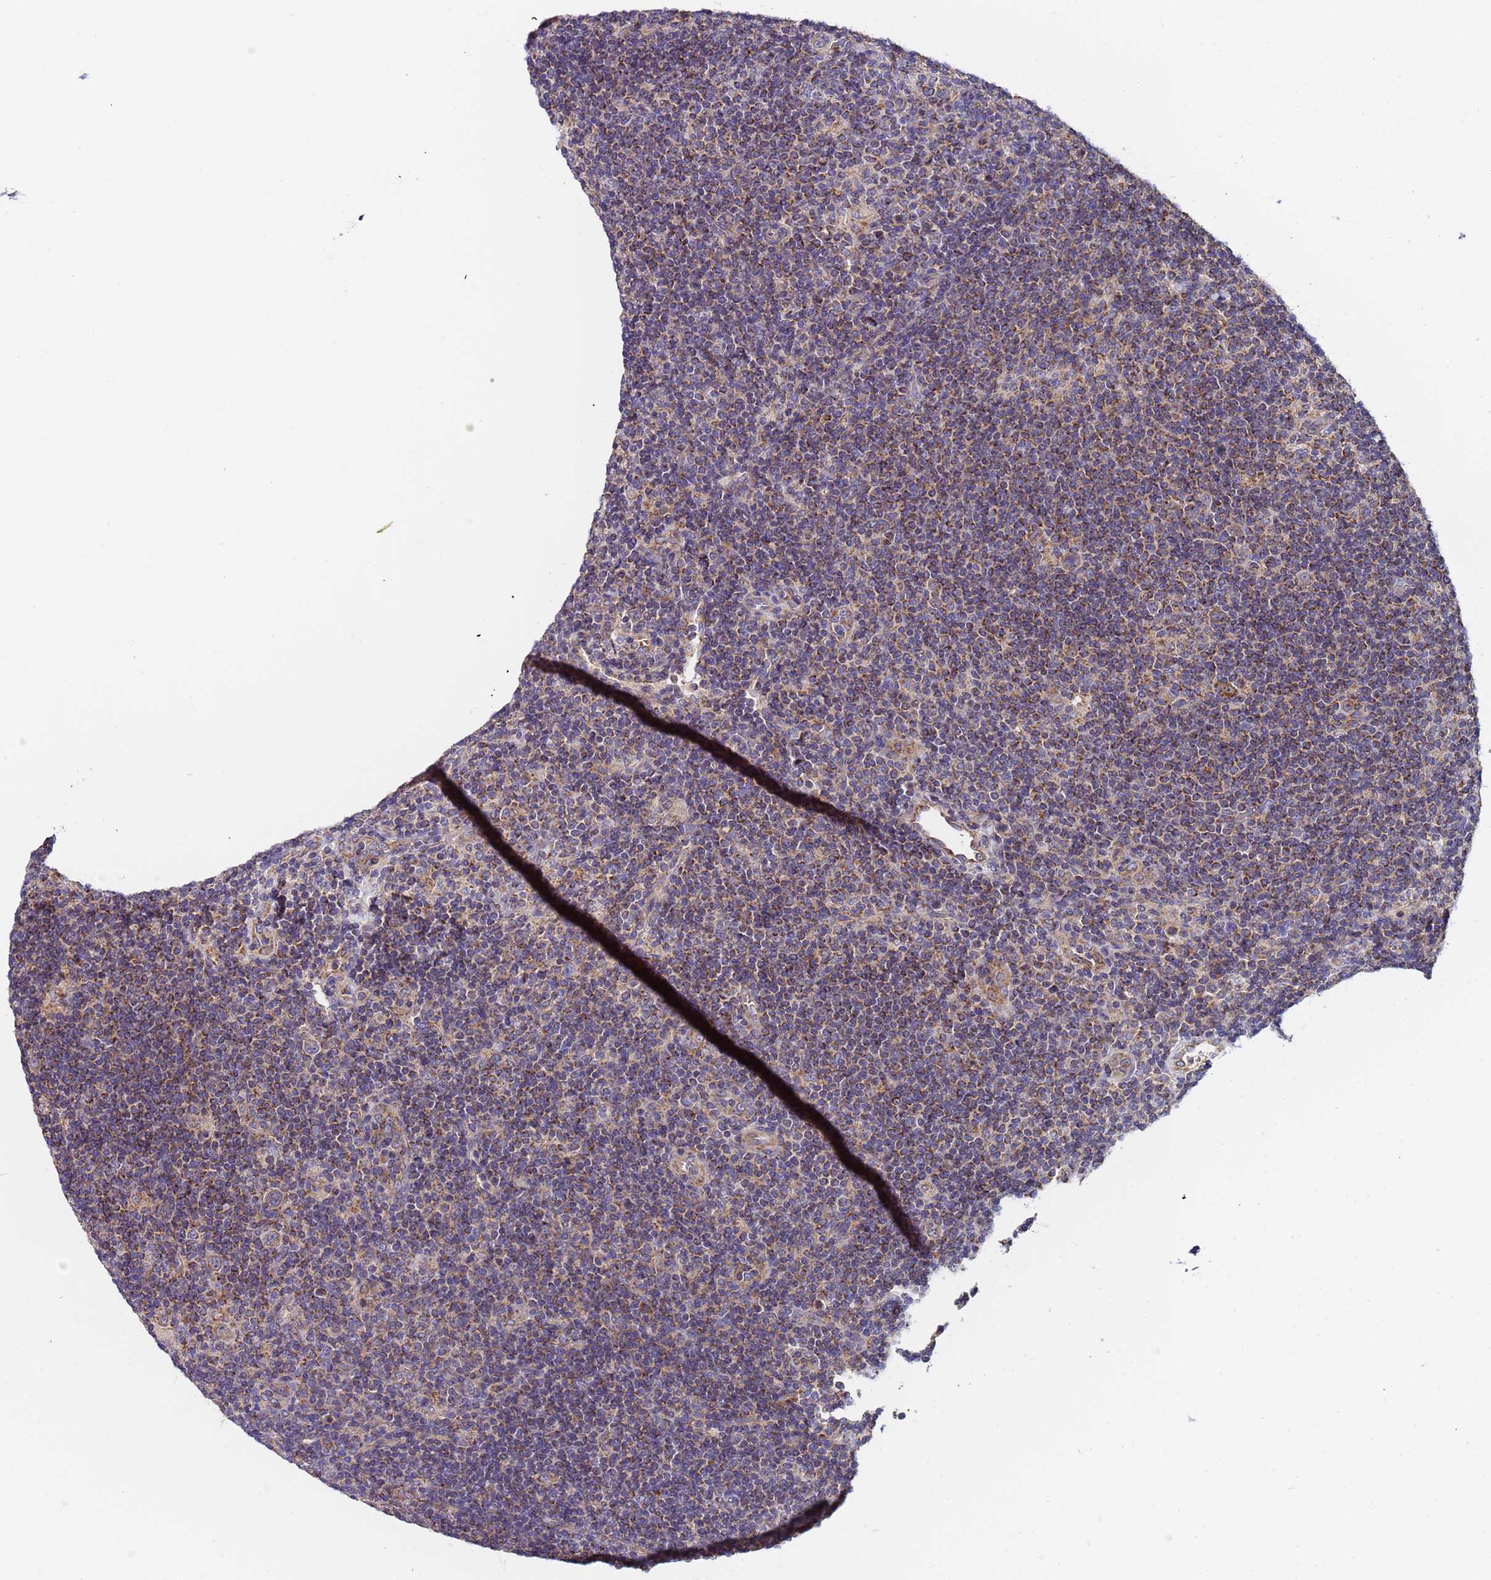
{"staining": {"intensity": "moderate", "quantity": "25%-75%", "location": "cytoplasmic/membranous"}, "tissue": "lymphoma", "cell_type": "Tumor cells", "image_type": "cancer", "snomed": [{"axis": "morphology", "description": "Hodgkin's disease, NOS"}, {"axis": "topography", "description": "Lymph node"}], "caption": "IHC (DAB) staining of human Hodgkin's disease demonstrates moderate cytoplasmic/membranous protein positivity in approximately 25%-75% of tumor cells.", "gene": "TMEM126A", "patient": {"sex": "female", "age": 57}}